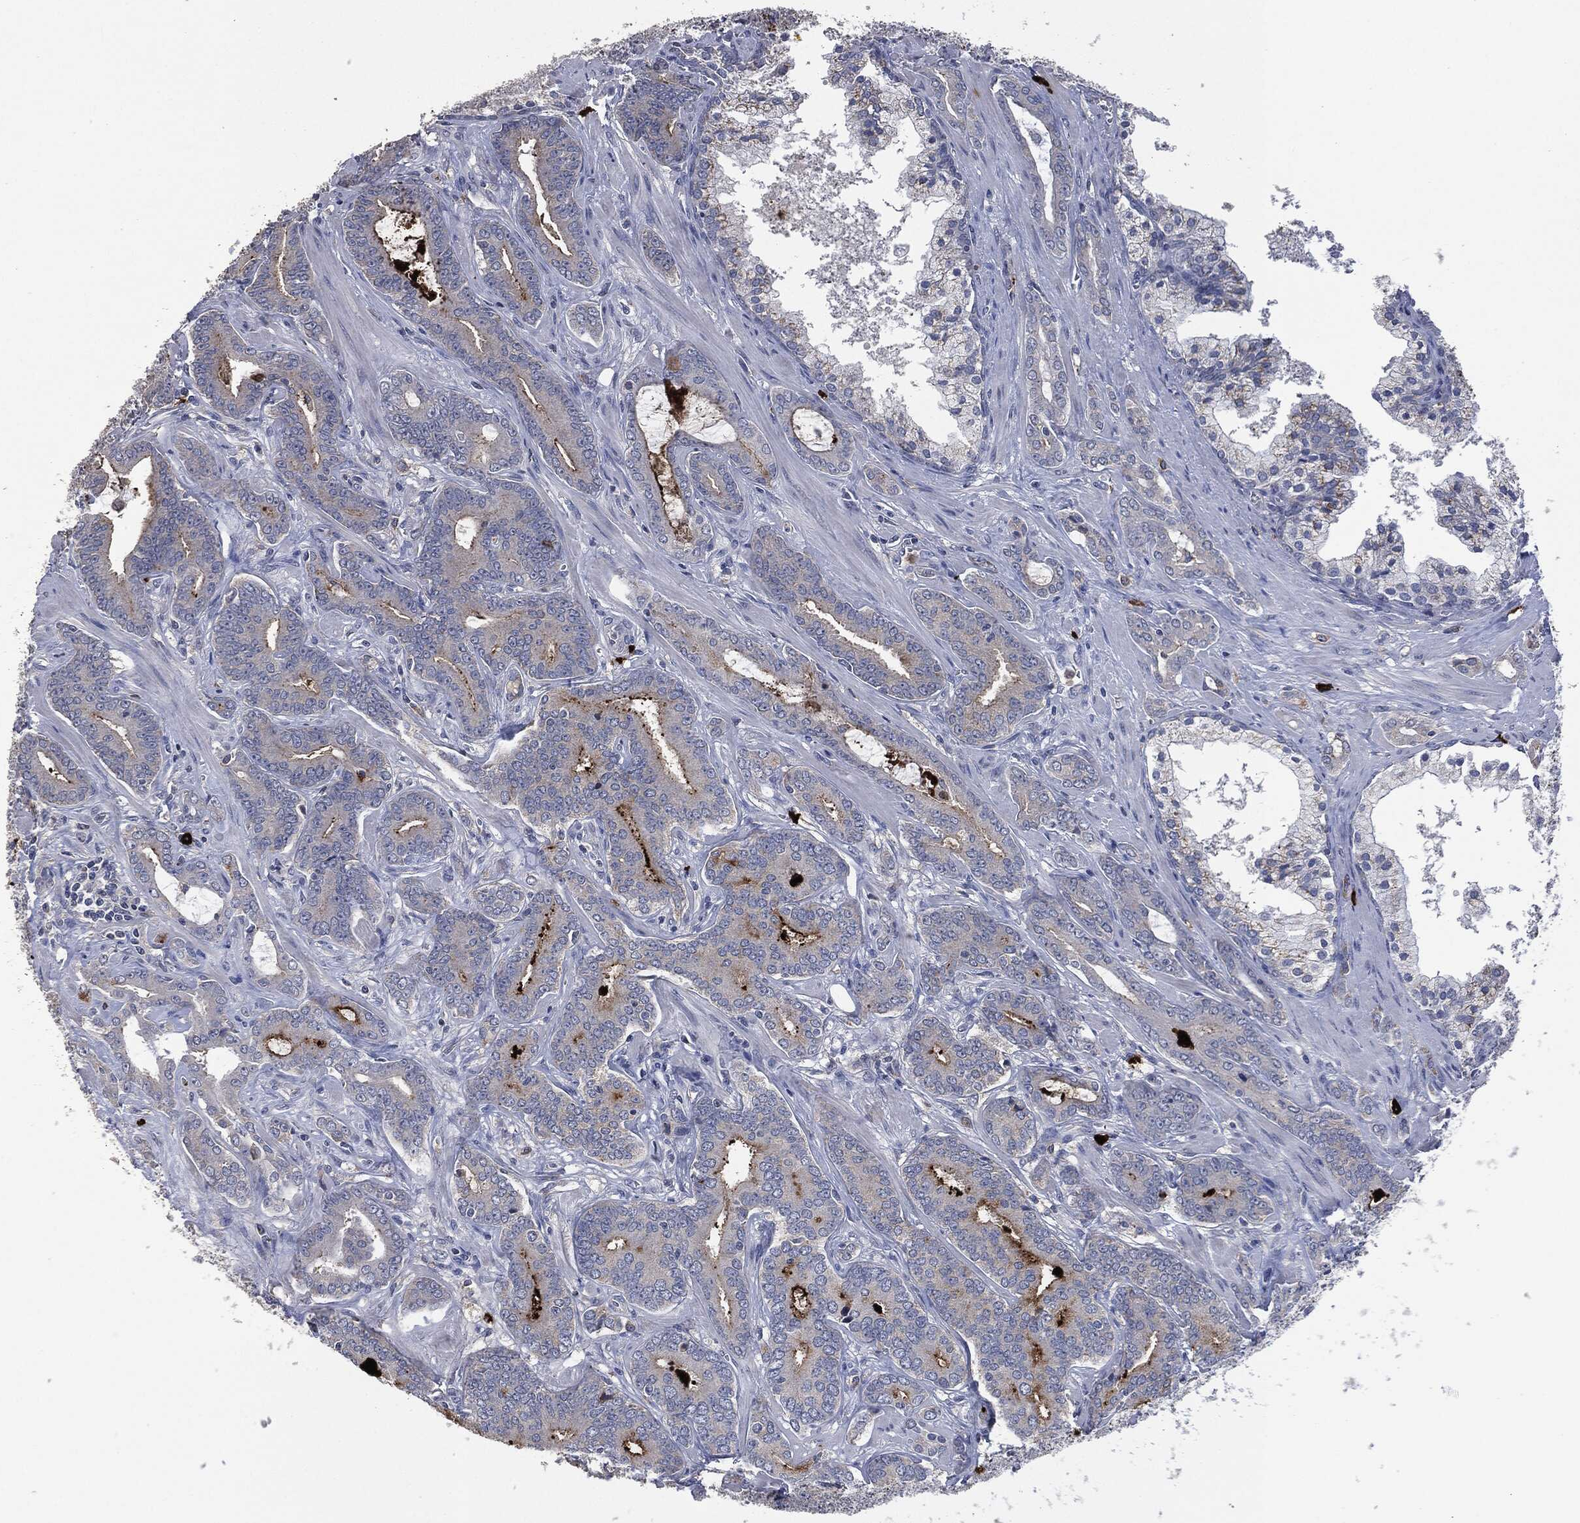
{"staining": {"intensity": "strong", "quantity": "<25%", "location": "cytoplasmic/membranous"}, "tissue": "prostate cancer", "cell_type": "Tumor cells", "image_type": "cancer", "snomed": [{"axis": "morphology", "description": "Adenocarcinoma, NOS"}, {"axis": "topography", "description": "Prostate"}], "caption": "Human adenocarcinoma (prostate) stained with a protein marker reveals strong staining in tumor cells.", "gene": "CD33", "patient": {"sex": "male", "age": 55}}